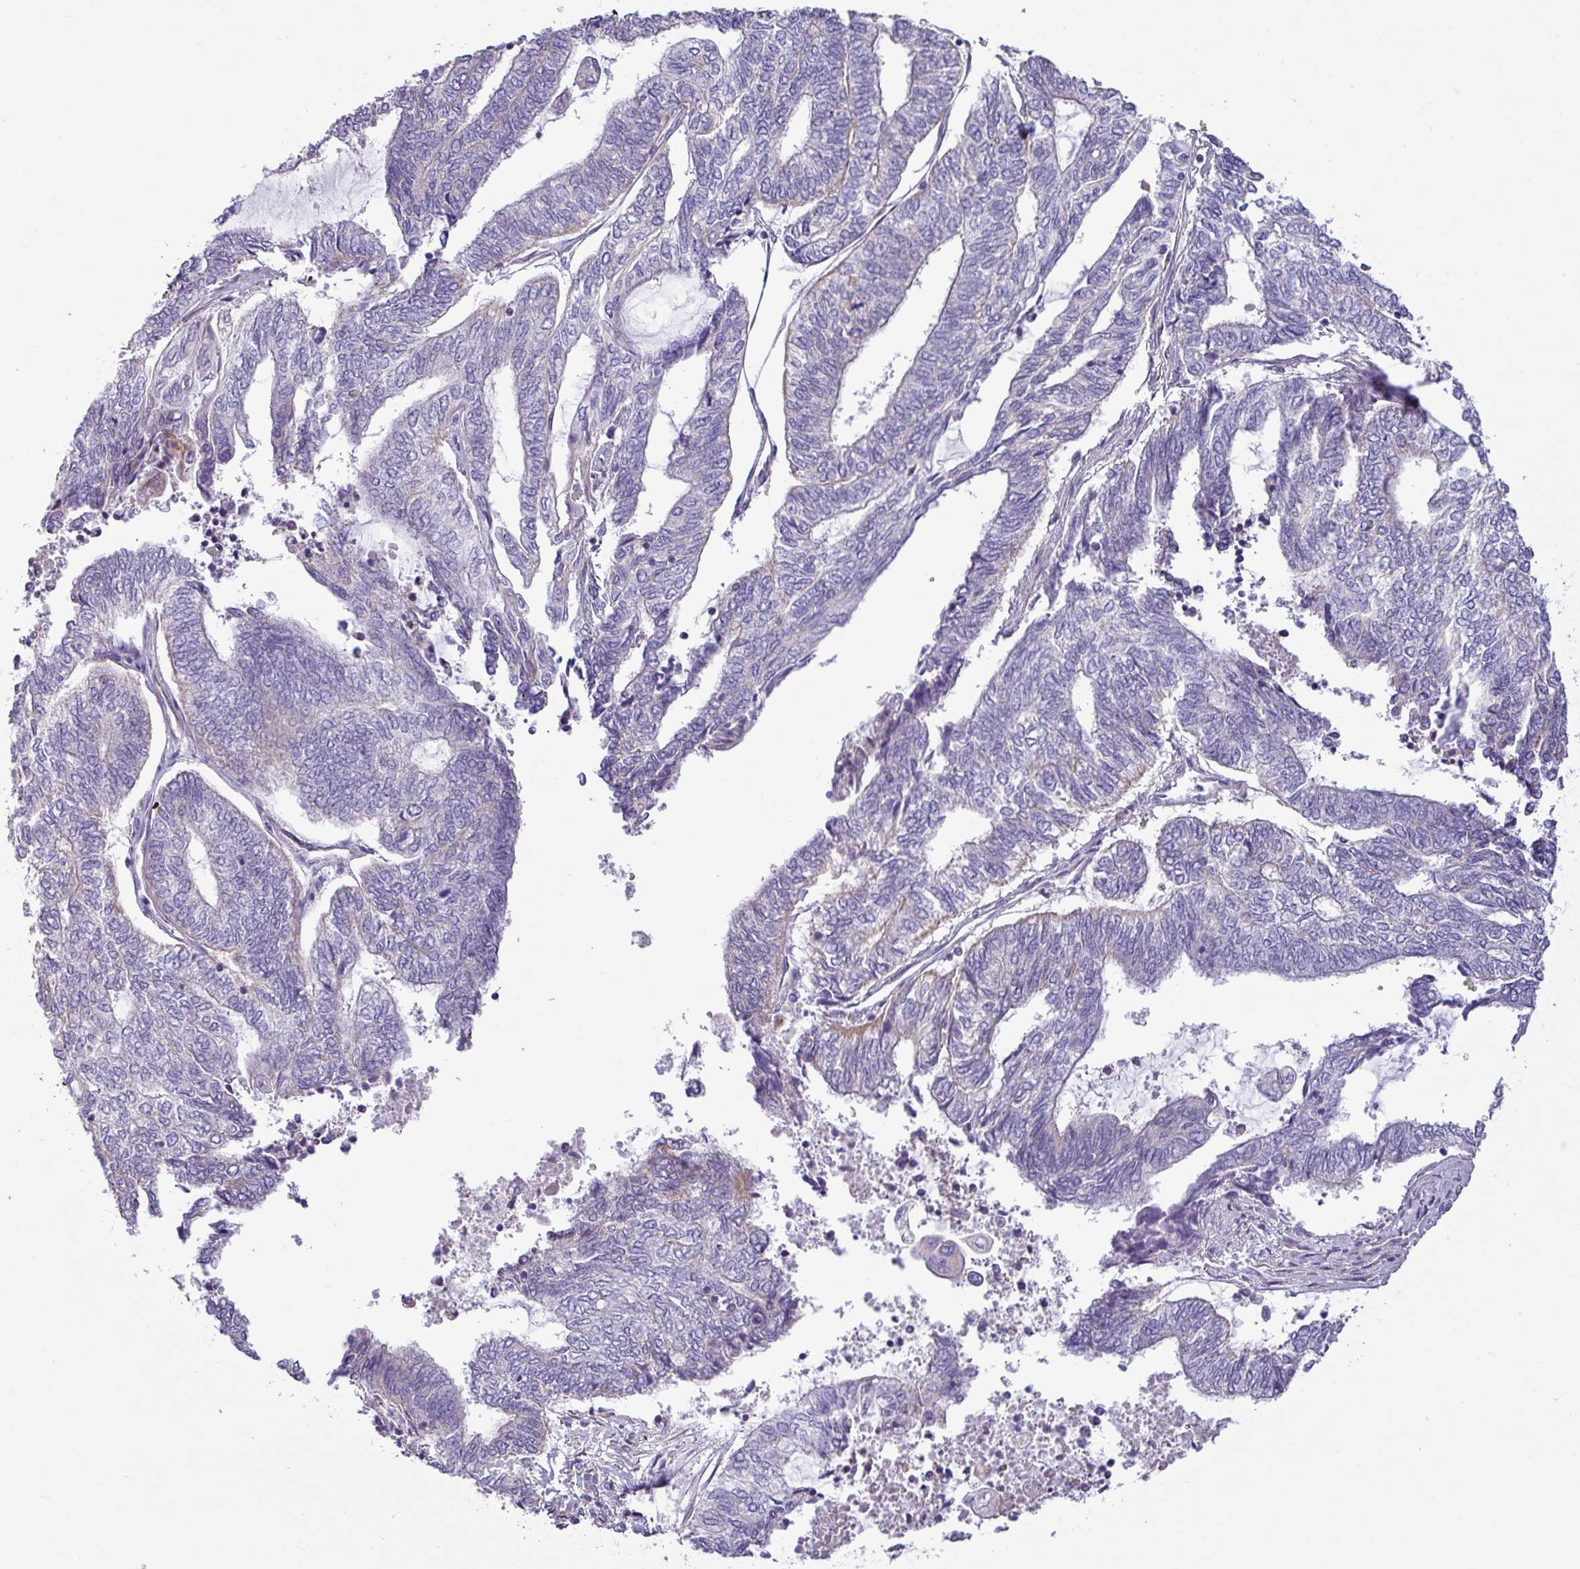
{"staining": {"intensity": "negative", "quantity": "none", "location": "none"}, "tissue": "endometrial cancer", "cell_type": "Tumor cells", "image_type": "cancer", "snomed": [{"axis": "morphology", "description": "Adenocarcinoma, NOS"}, {"axis": "topography", "description": "Uterus"}, {"axis": "topography", "description": "Endometrium"}], "caption": "Histopathology image shows no protein positivity in tumor cells of endometrial cancer tissue.", "gene": "IRGC", "patient": {"sex": "female", "age": 70}}